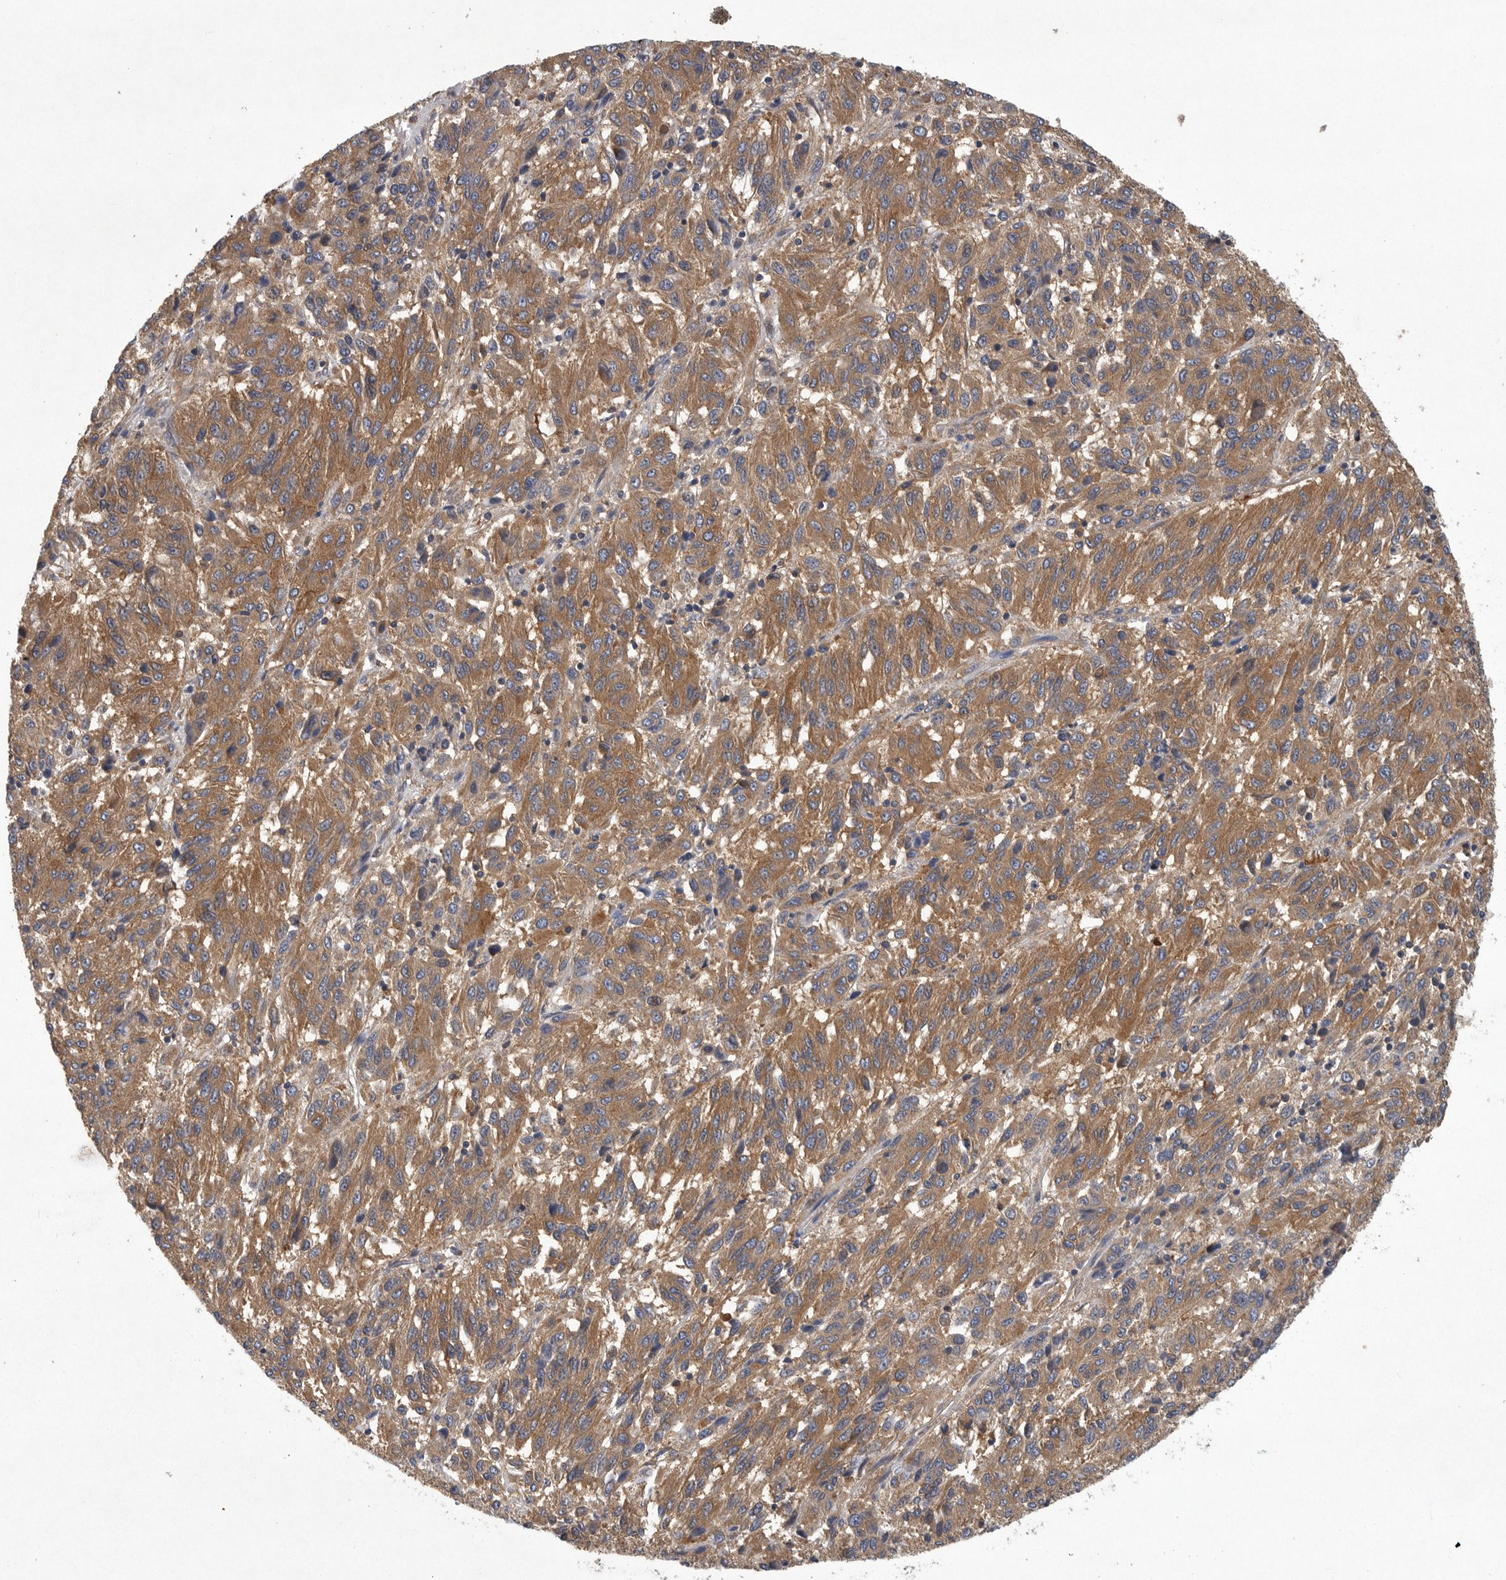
{"staining": {"intensity": "moderate", "quantity": ">75%", "location": "cytoplasmic/membranous"}, "tissue": "melanoma", "cell_type": "Tumor cells", "image_type": "cancer", "snomed": [{"axis": "morphology", "description": "Malignant melanoma, Metastatic site"}, {"axis": "topography", "description": "Lung"}], "caption": "Human malignant melanoma (metastatic site) stained with a protein marker reveals moderate staining in tumor cells.", "gene": "OXR1", "patient": {"sex": "male", "age": 64}}